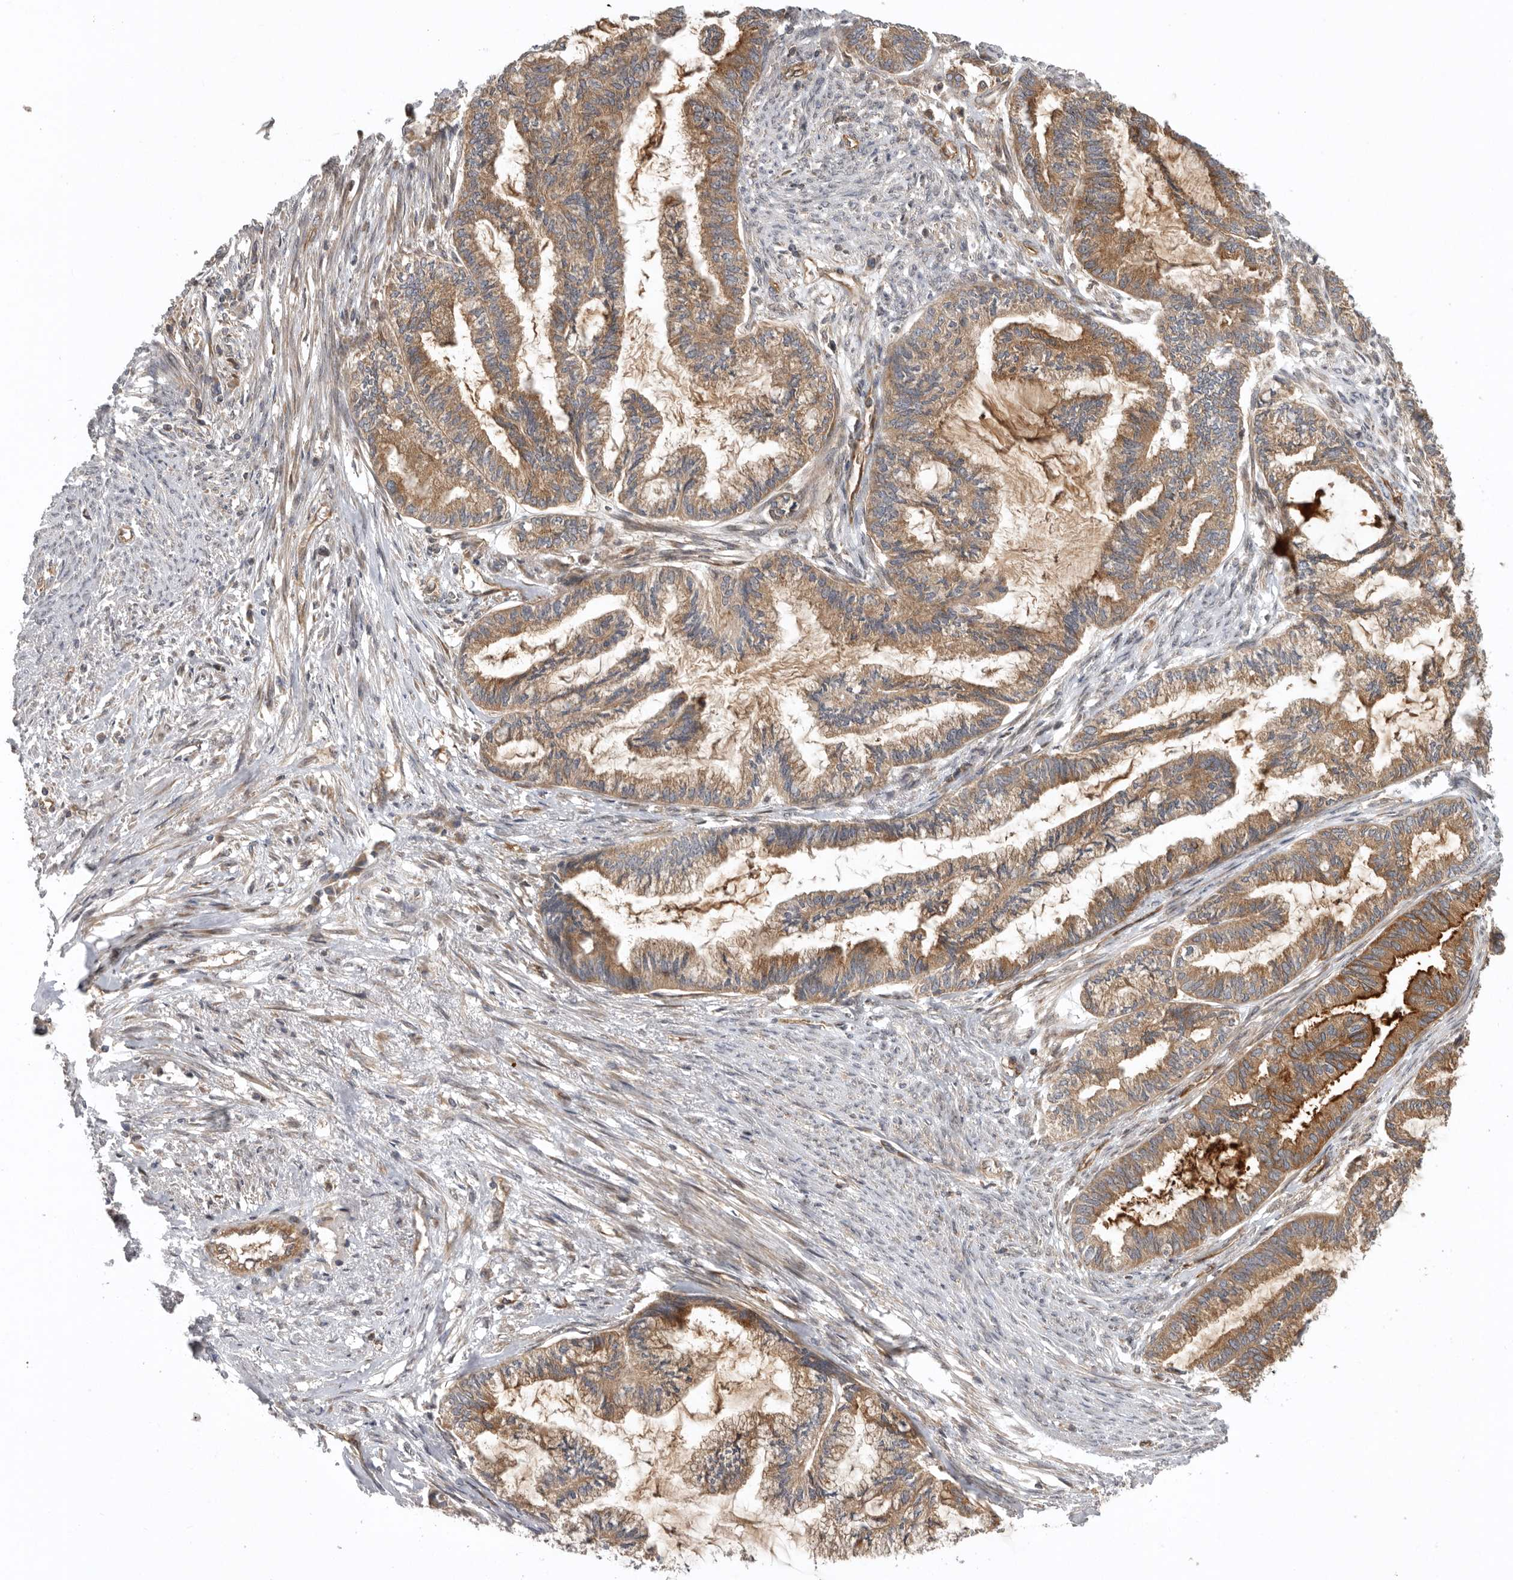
{"staining": {"intensity": "moderate", "quantity": ">75%", "location": "cytoplasmic/membranous"}, "tissue": "endometrial cancer", "cell_type": "Tumor cells", "image_type": "cancer", "snomed": [{"axis": "morphology", "description": "Adenocarcinoma, NOS"}, {"axis": "topography", "description": "Endometrium"}], "caption": "High-magnification brightfield microscopy of endometrial cancer stained with DAB (brown) and counterstained with hematoxylin (blue). tumor cells exhibit moderate cytoplasmic/membranous expression is identified in approximately>75% of cells.", "gene": "DHDDS", "patient": {"sex": "female", "age": 86}}